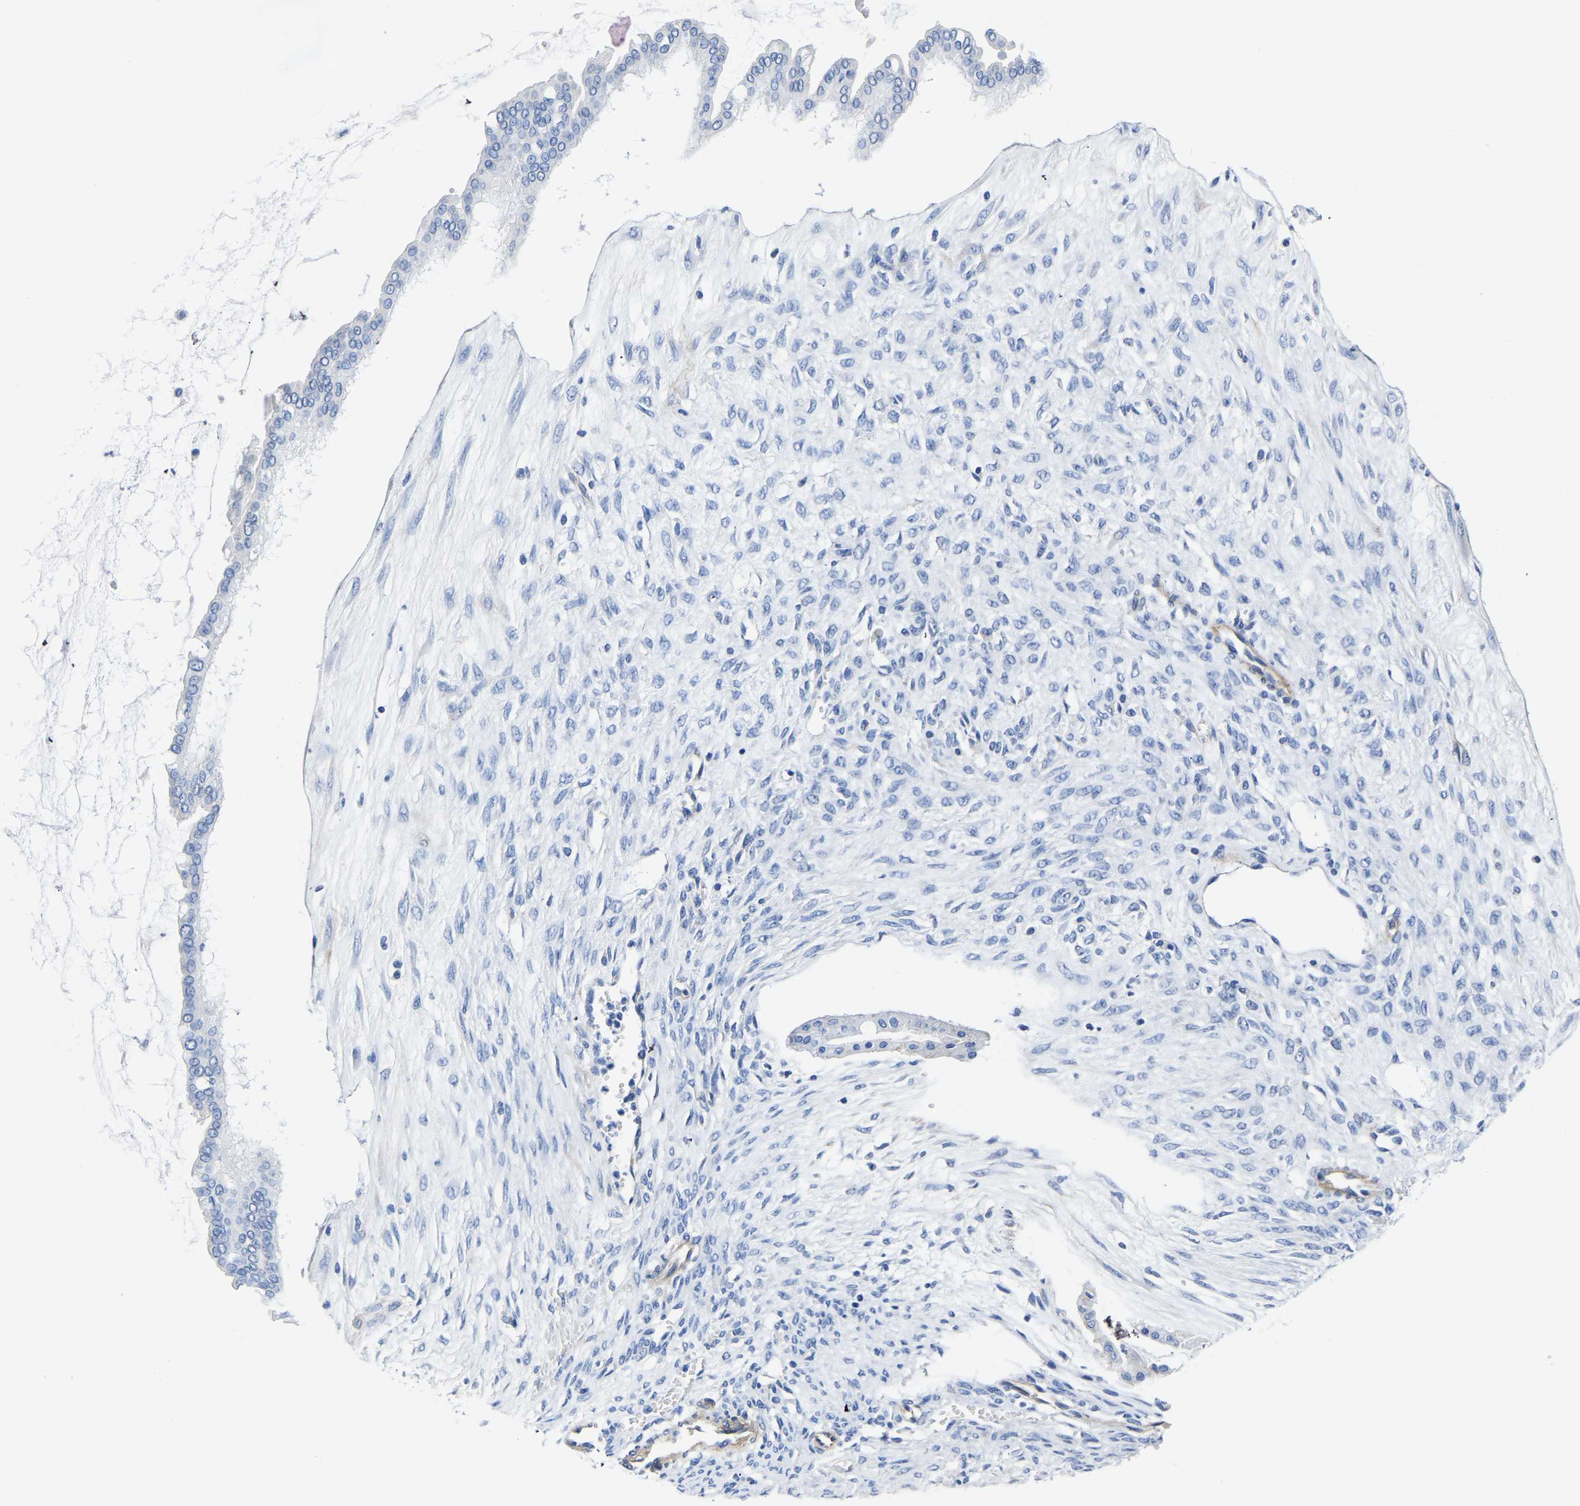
{"staining": {"intensity": "negative", "quantity": "none", "location": "none"}, "tissue": "ovarian cancer", "cell_type": "Tumor cells", "image_type": "cancer", "snomed": [{"axis": "morphology", "description": "Cystadenocarcinoma, mucinous, NOS"}, {"axis": "topography", "description": "Ovary"}], "caption": "IHC of human ovarian cancer (mucinous cystadenocarcinoma) shows no staining in tumor cells.", "gene": "SLC45A3", "patient": {"sex": "female", "age": 73}}